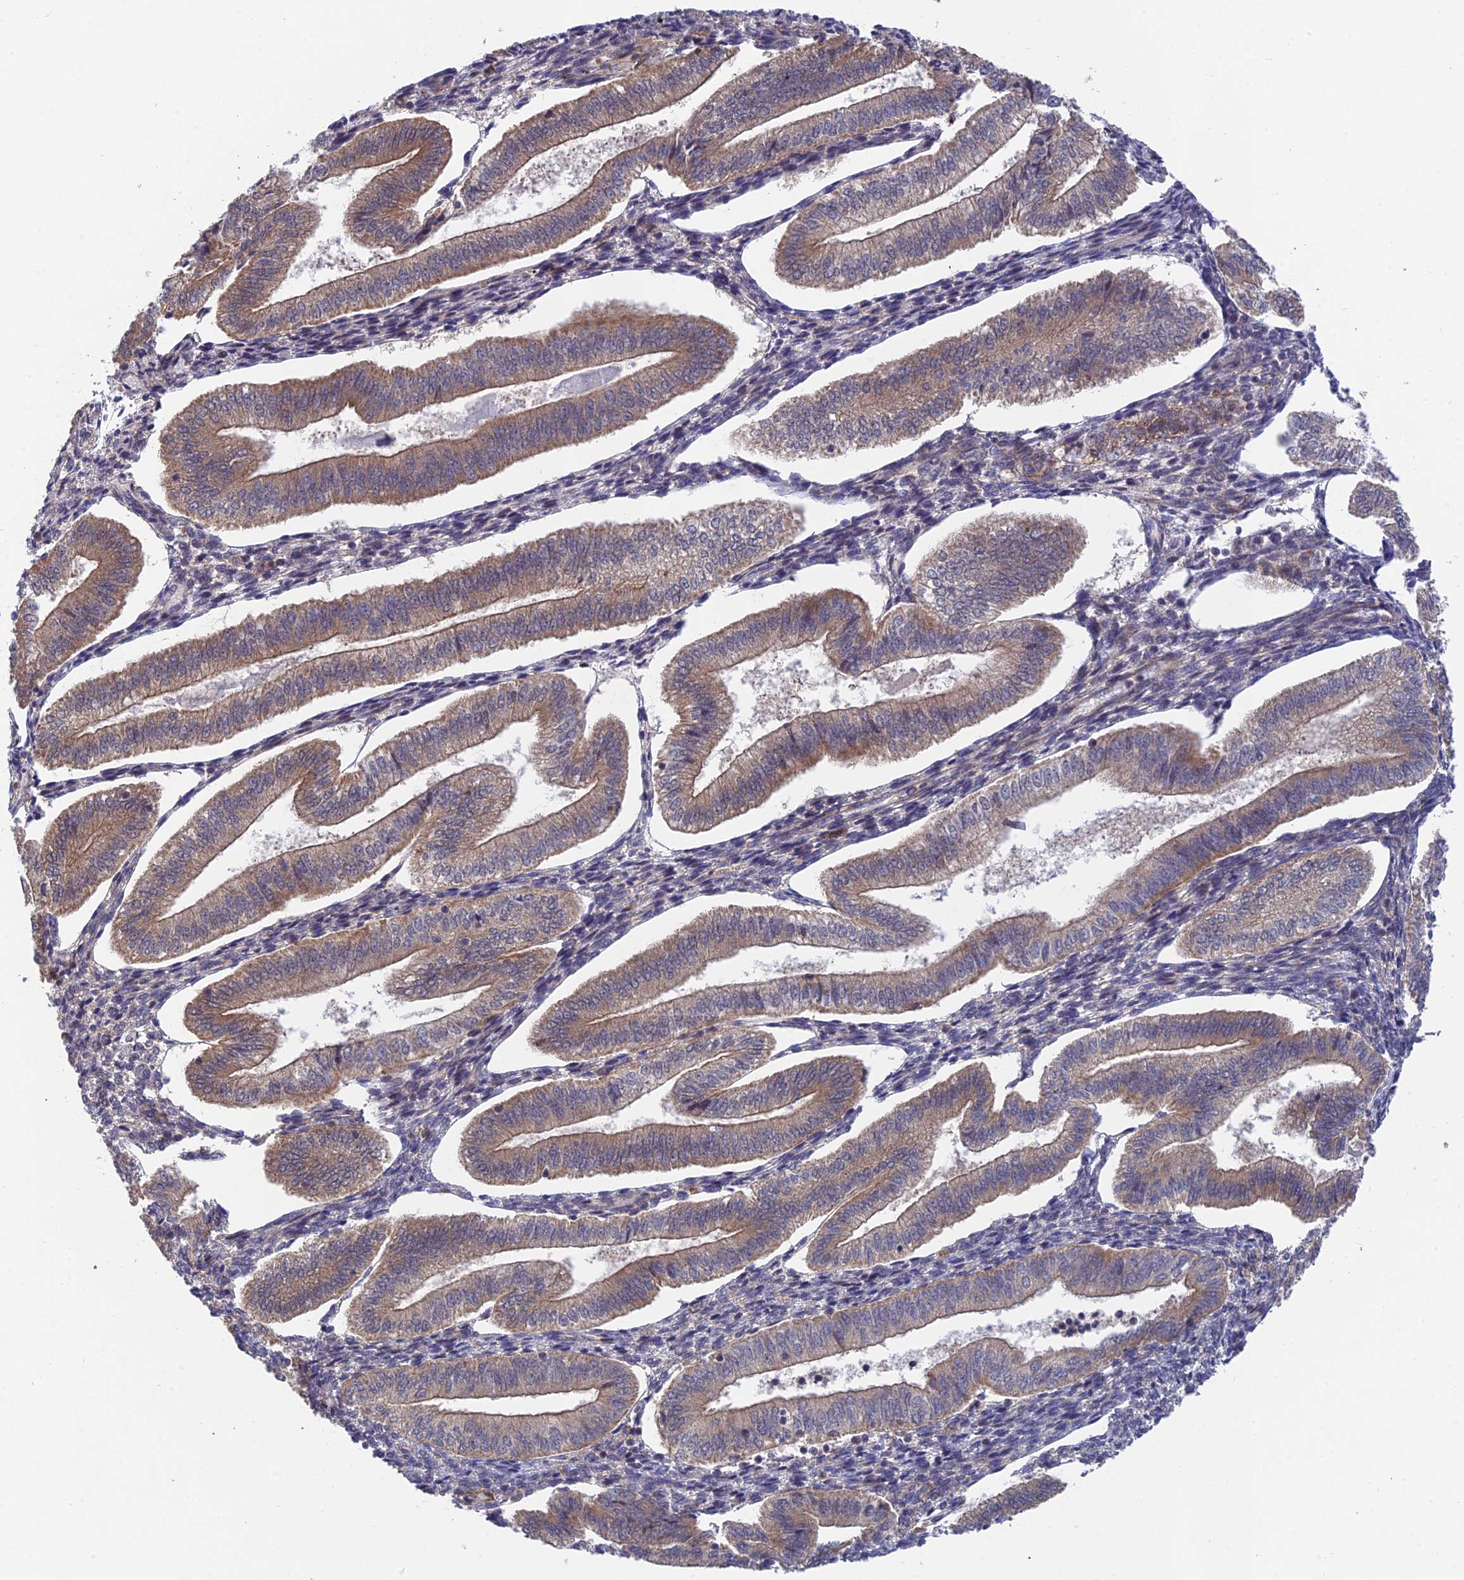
{"staining": {"intensity": "weak", "quantity": "<25%", "location": "cytoplasmic/membranous"}, "tissue": "endometrium", "cell_type": "Cells in endometrial stroma", "image_type": "normal", "snomed": [{"axis": "morphology", "description": "Normal tissue, NOS"}, {"axis": "topography", "description": "Endometrium"}], "caption": "This is an IHC image of unremarkable endometrium. There is no positivity in cells in endometrial stroma.", "gene": "UROS", "patient": {"sex": "female", "age": 34}}